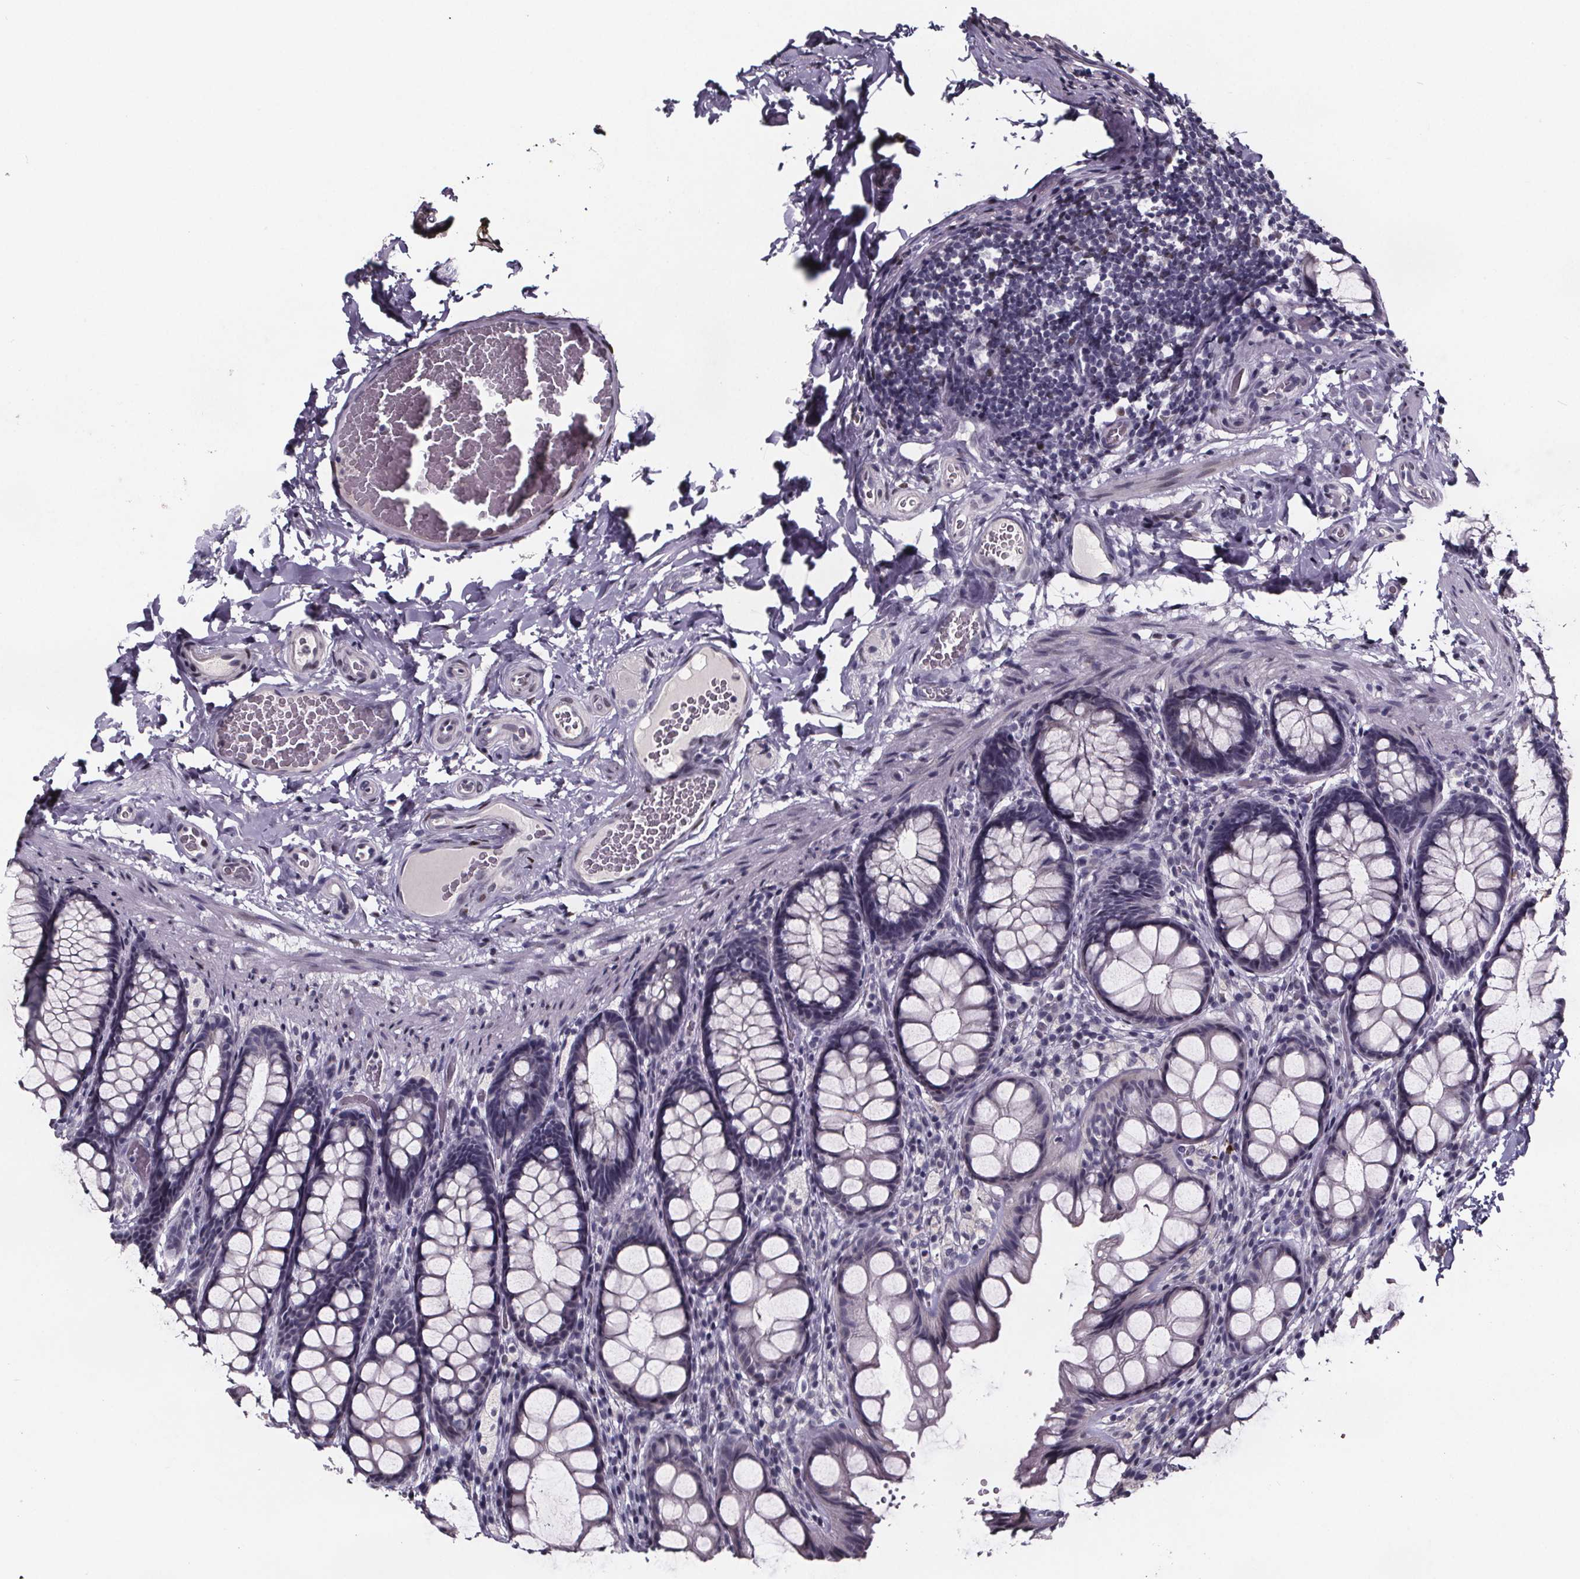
{"staining": {"intensity": "negative", "quantity": "none", "location": "none"}, "tissue": "colon", "cell_type": "Endothelial cells", "image_type": "normal", "snomed": [{"axis": "morphology", "description": "Normal tissue, NOS"}, {"axis": "topography", "description": "Colon"}], "caption": "Immunohistochemistry of unremarkable colon shows no staining in endothelial cells.", "gene": "AR", "patient": {"sex": "male", "age": 47}}